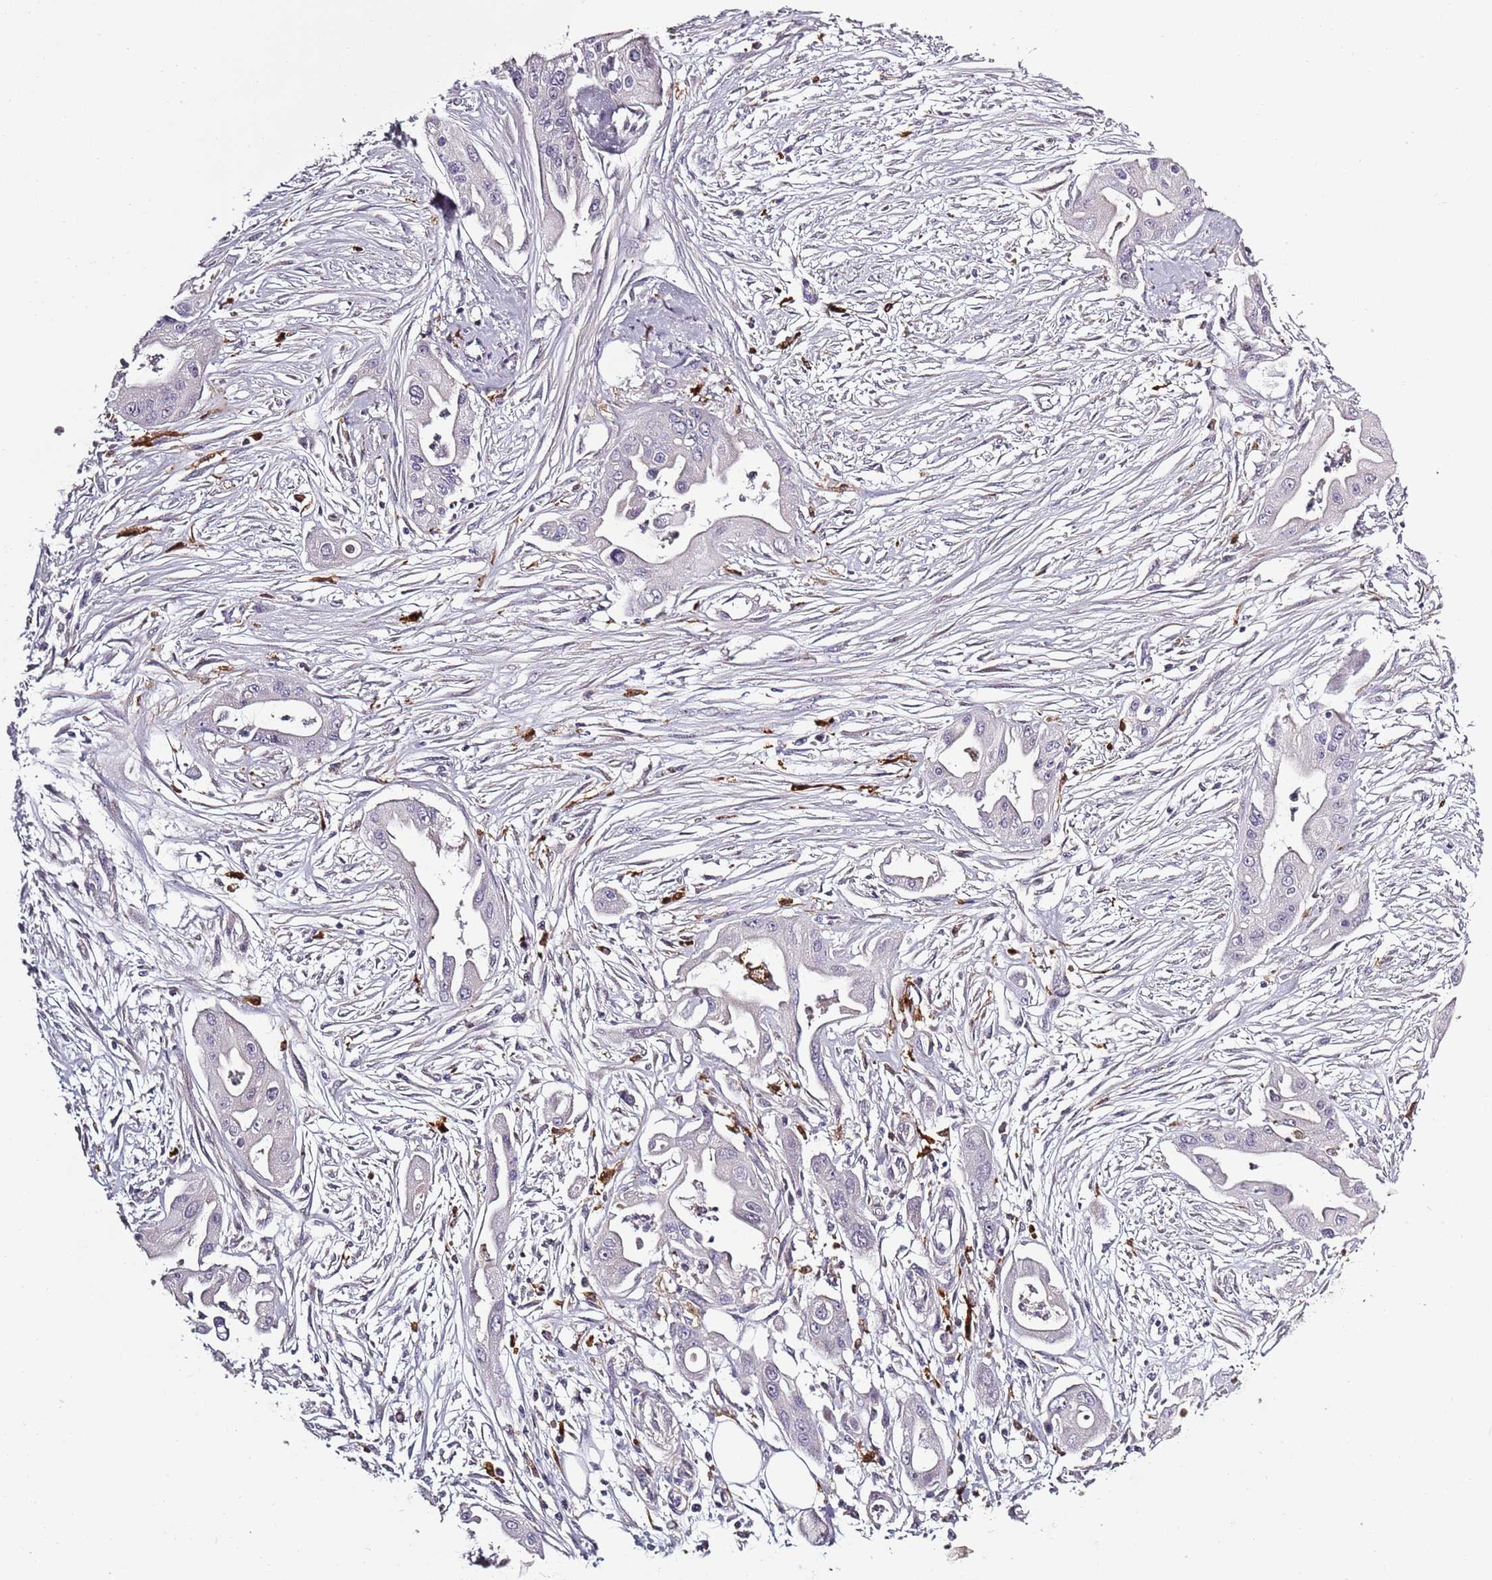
{"staining": {"intensity": "negative", "quantity": "none", "location": "none"}, "tissue": "ovarian cancer", "cell_type": "Tumor cells", "image_type": "cancer", "snomed": [{"axis": "morphology", "description": "Cystadenocarcinoma, mucinous, NOS"}, {"axis": "topography", "description": "Ovary"}], "caption": "Immunohistochemistry image of neoplastic tissue: ovarian cancer stained with DAB (3,3'-diaminobenzidine) reveals no significant protein positivity in tumor cells.", "gene": "CC2D2B", "patient": {"sex": "female", "age": 70}}